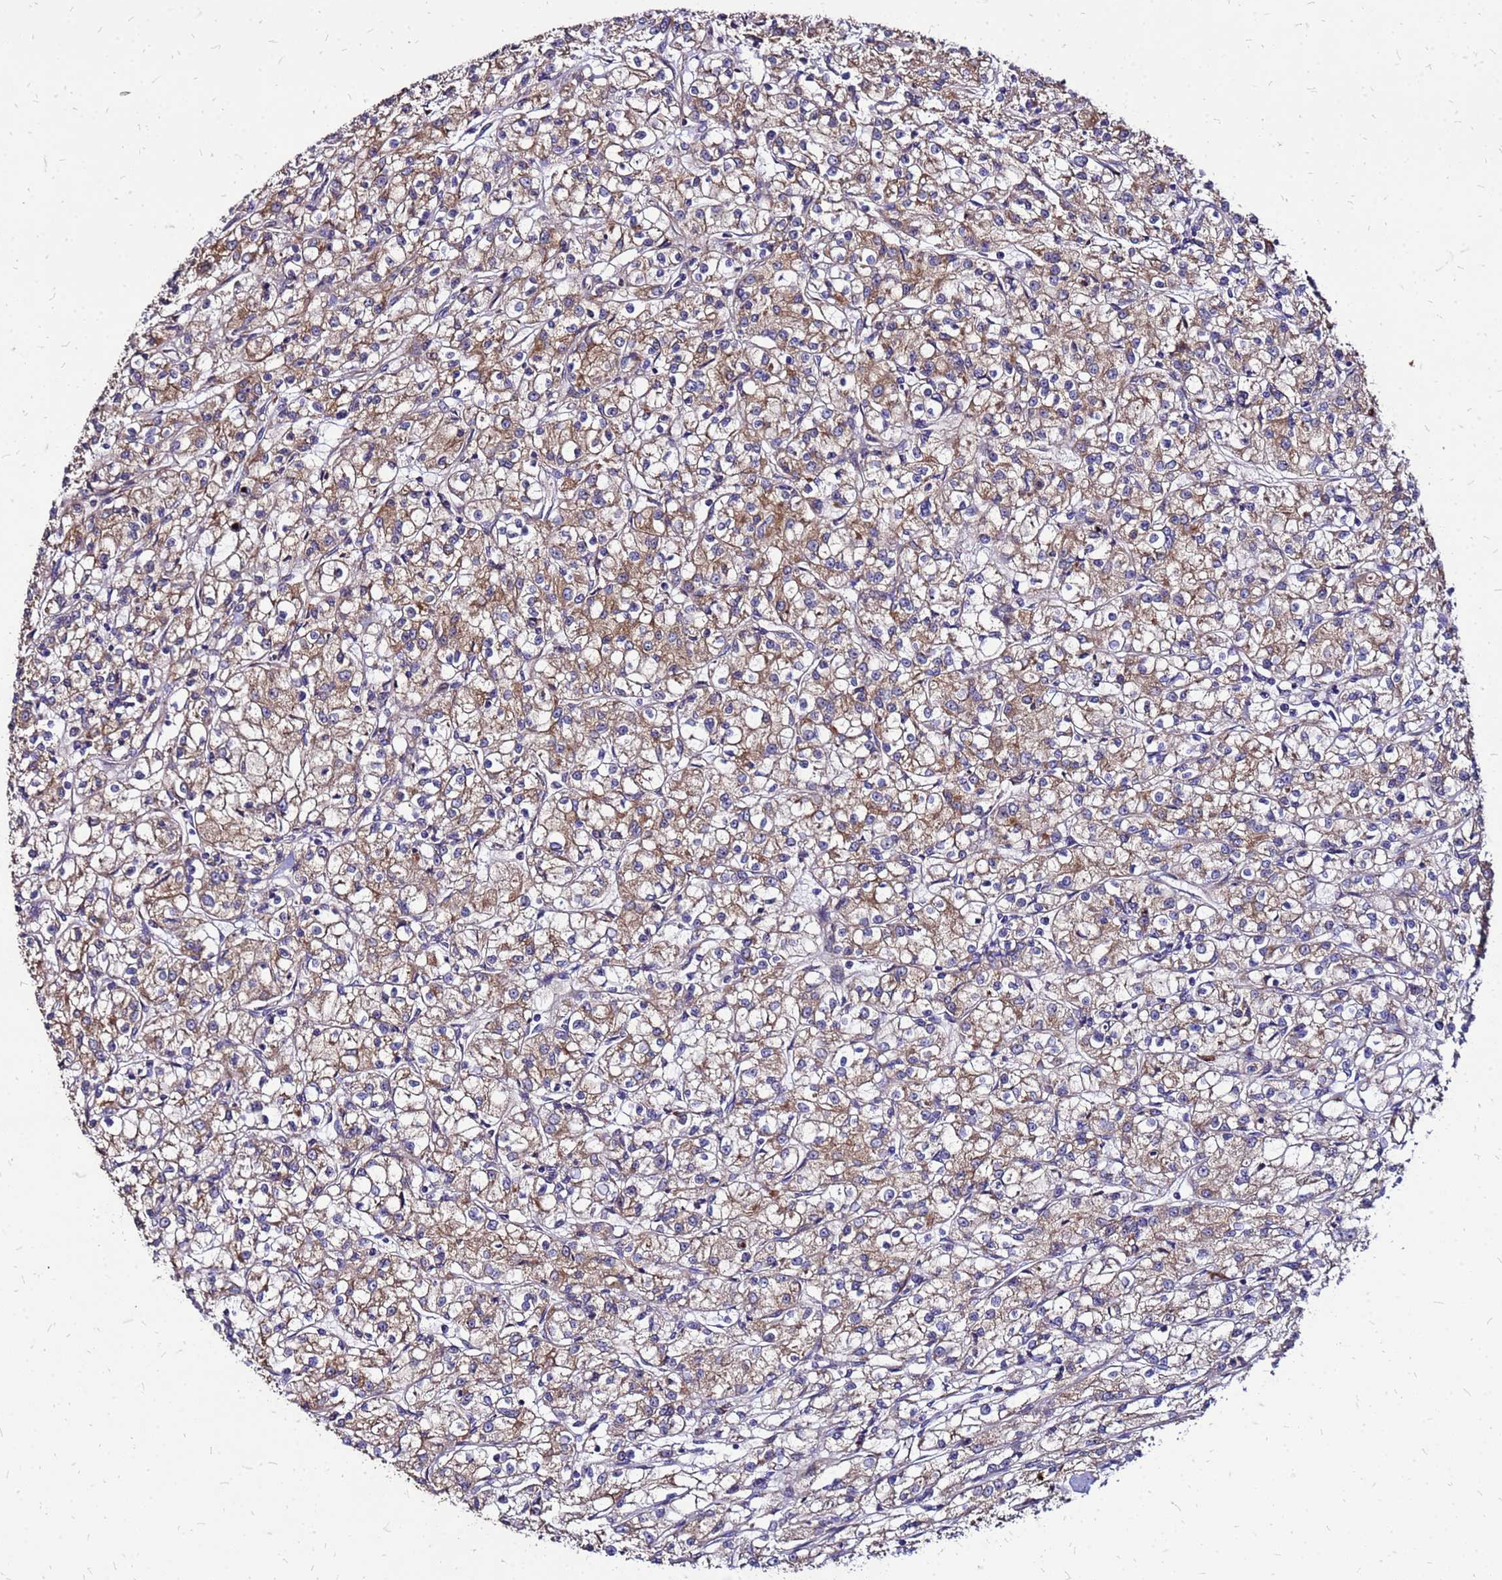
{"staining": {"intensity": "moderate", "quantity": ">75%", "location": "cytoplasmic/membranous"}, "tissue": "renal cancer", "cell_type": "Tumor cells", "image_type": "cancer", "snomed": [{"axis": "morphology", "description": "Adenocarcinoma, NOS"}, {"axis": "topography", "description": "Kidney"}], "caption": "About >75% of tumor cells in renal adenocarcinoma demonstrate moderate cytoplasmic/membranous protein expression as visualized by brown immunohistochemical staining.", "gene": "VMO1", "patient": {"sex": "female", "age": 59}}